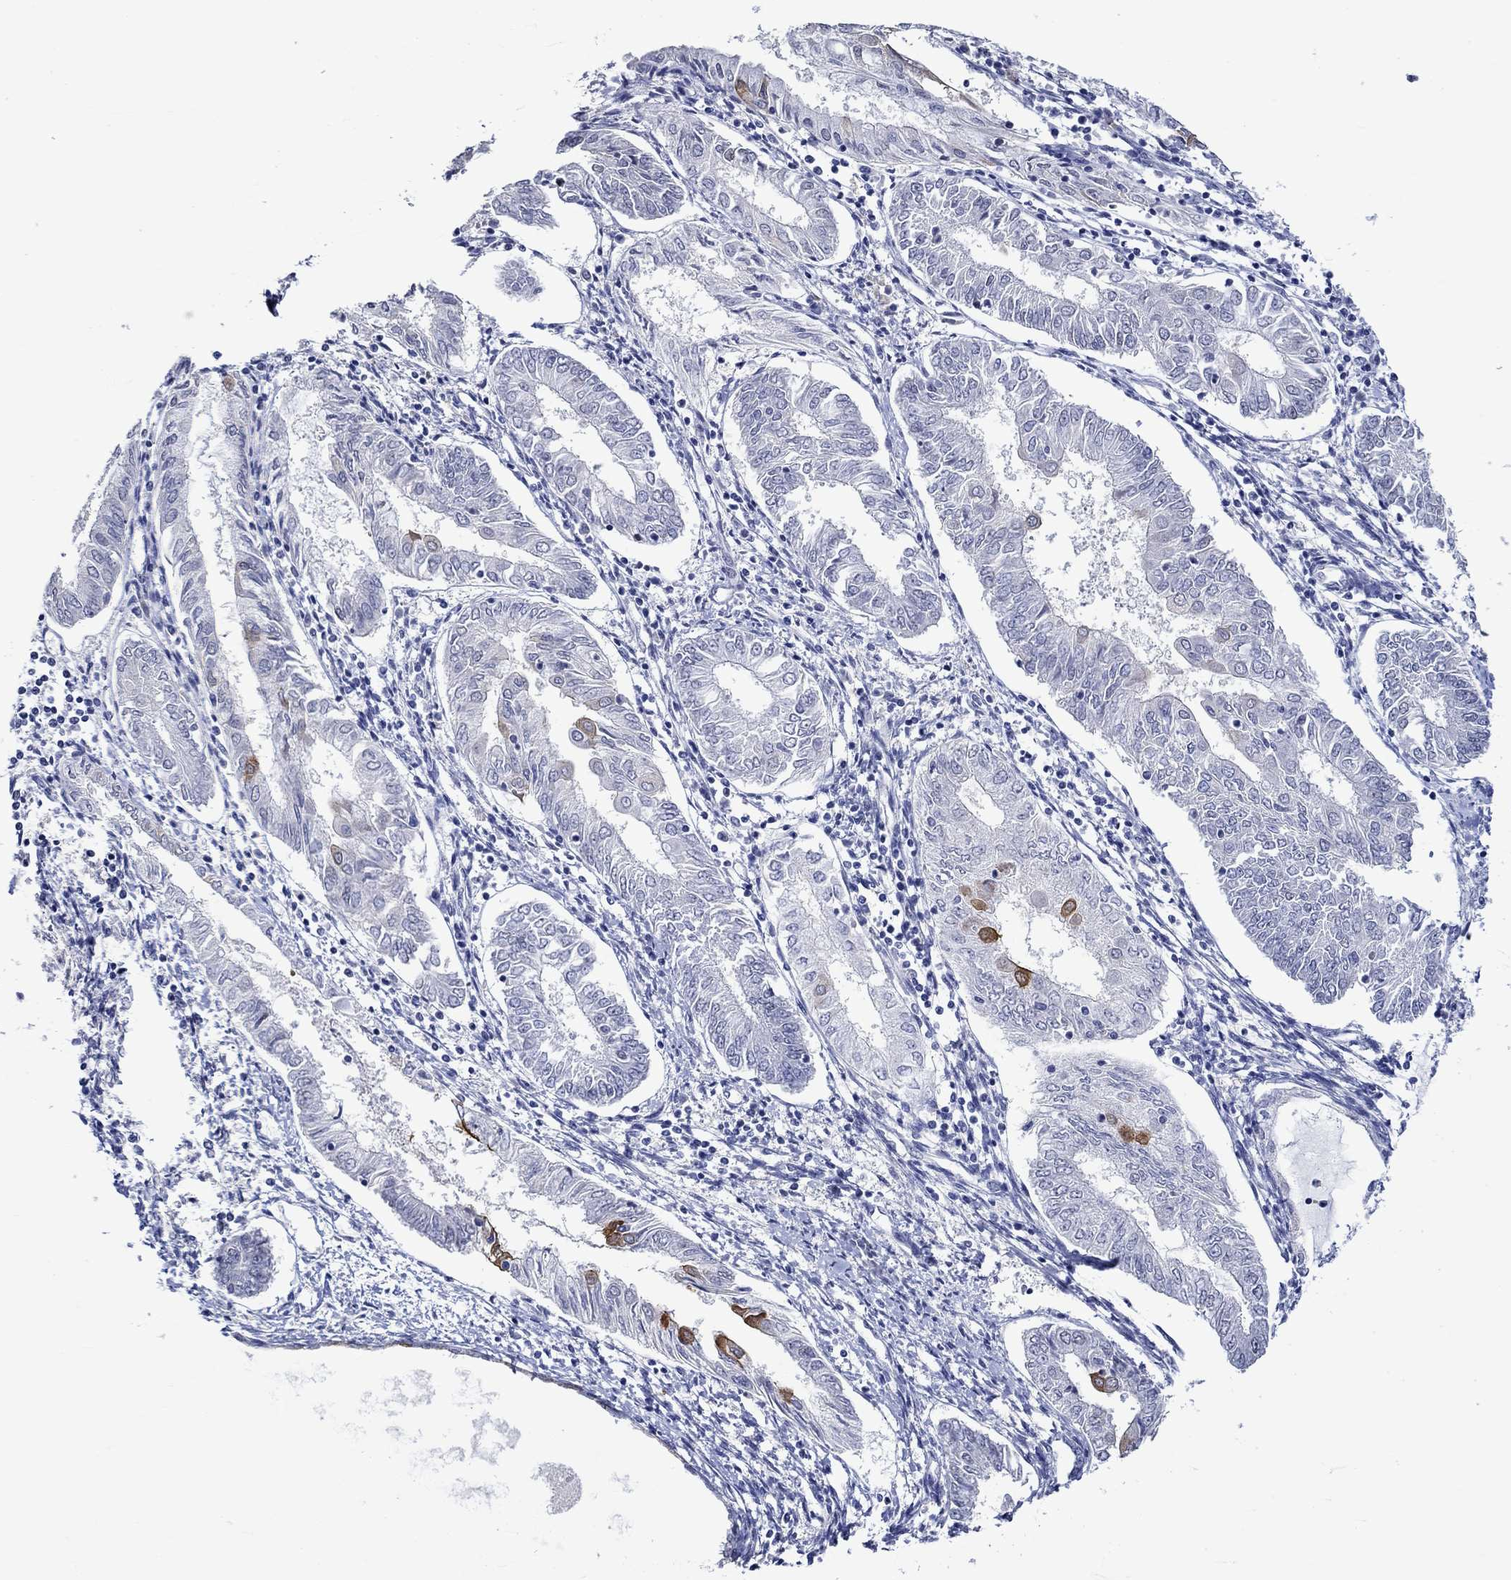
{"staining": {"intensity": "strong", "quantity": "<25%", "location": "cytoplasmic/membranous"}, "tissue": "endometrial cancer", "cell_type": "Tumor cells", "image_type": "cancer", "snomed": [{"axis": "morphology", "description": "Adenocarcinoma, NOS"}, {"axis": "topography", "description": "Endometrium"}], "caption": "Immunohistochemical staining of human endometrial cancer displays strong cytoplasmic/membranous protein positivity in approximately <25% of tumor cells.", "gene": "CRYAB", "patient": {"sex": "female", "age": 68}}